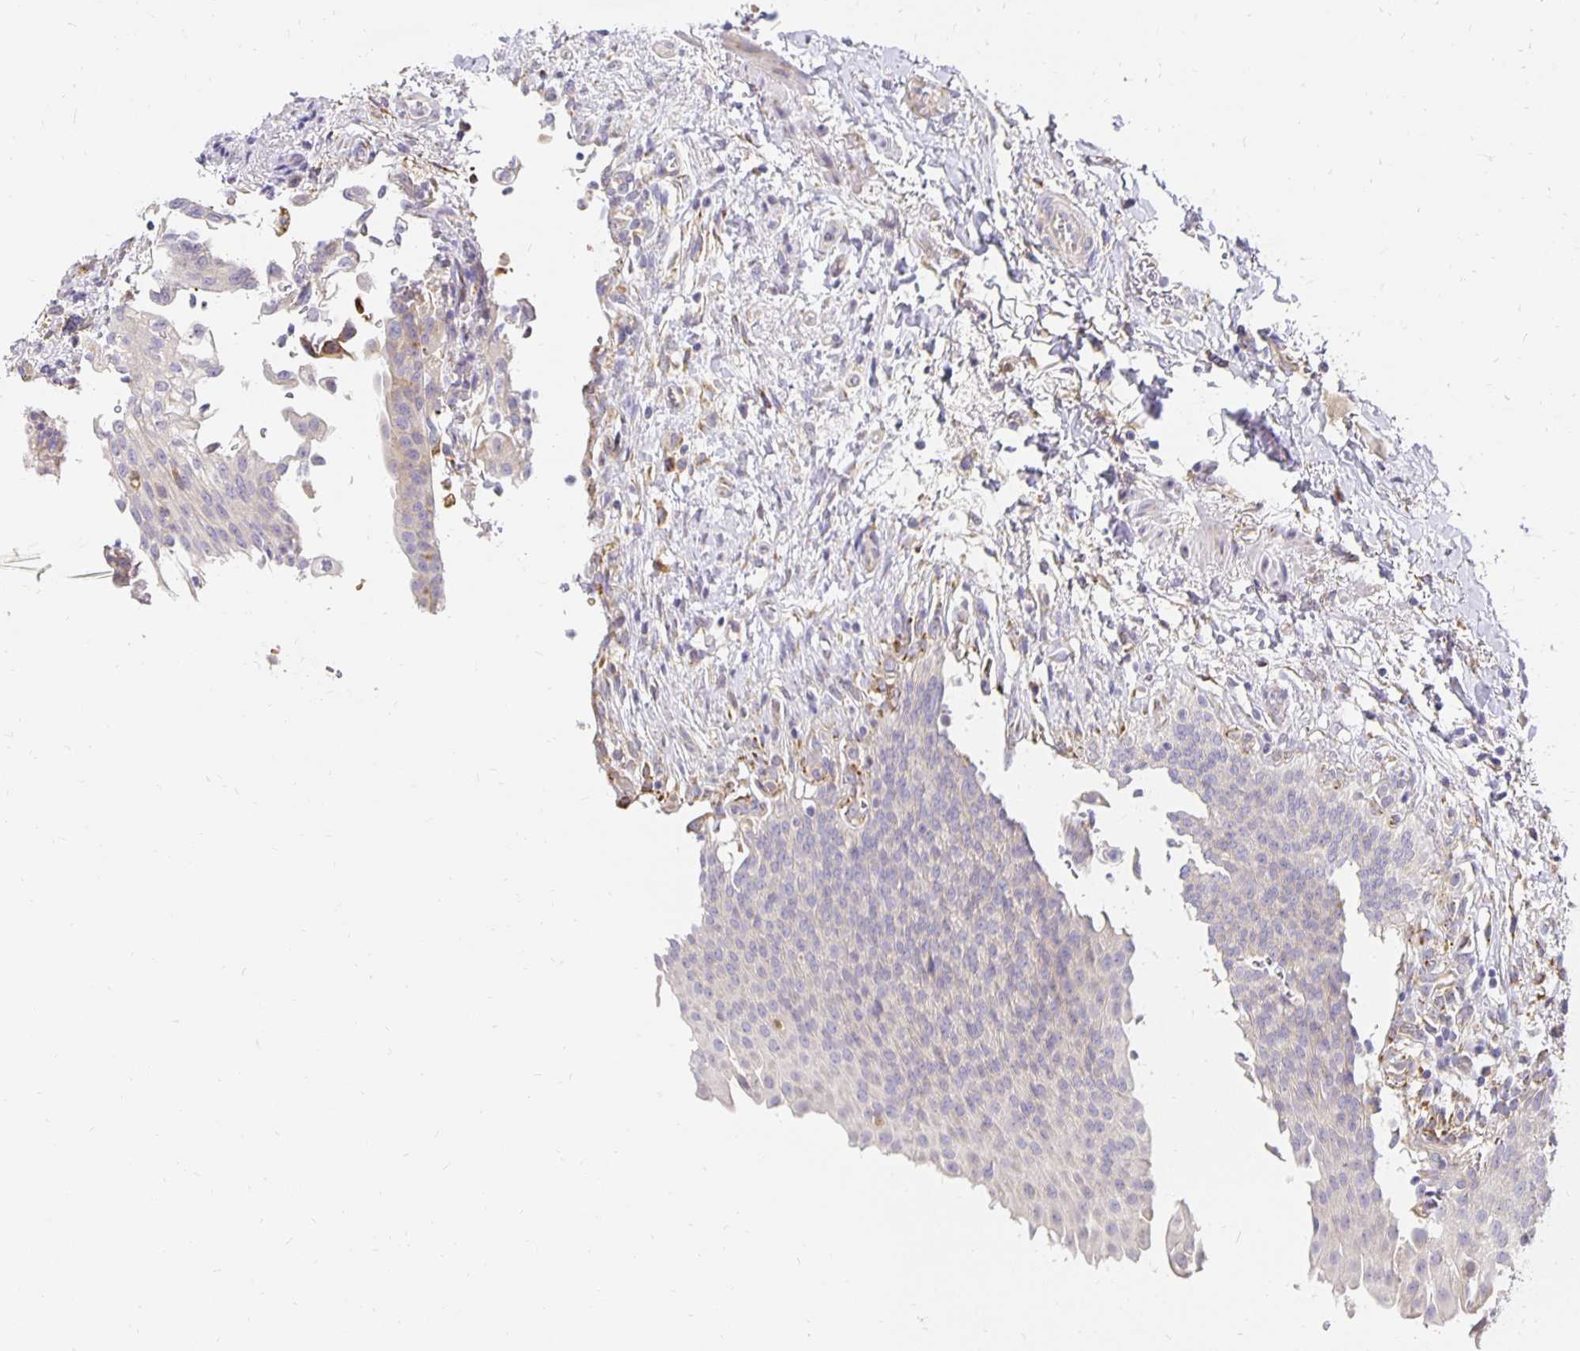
{"staining": {"intensity": "negative", "quantity": "none", "location": "none"}, "tissue": "urinary bladder", "cell_type": "Urothelial cells", "image_type": "normal", "snomed": [{"axis": "morphology", "description": "Normal tissue, NOS"}, {"axis": "topography", "description": "Urinary bladder"}, {"axis": "topography", "description": "Peripheral nerve tissue"}], "caption": "Normal urinary bladder was stained to show a protein in brown. There is no significant positivity in urothelial cells. (DAB immunohistochemistry (IHC) with hematoxylin counter stain).", "gene": "PLOD1", "patient": {"sex": "female", "age": 60}}